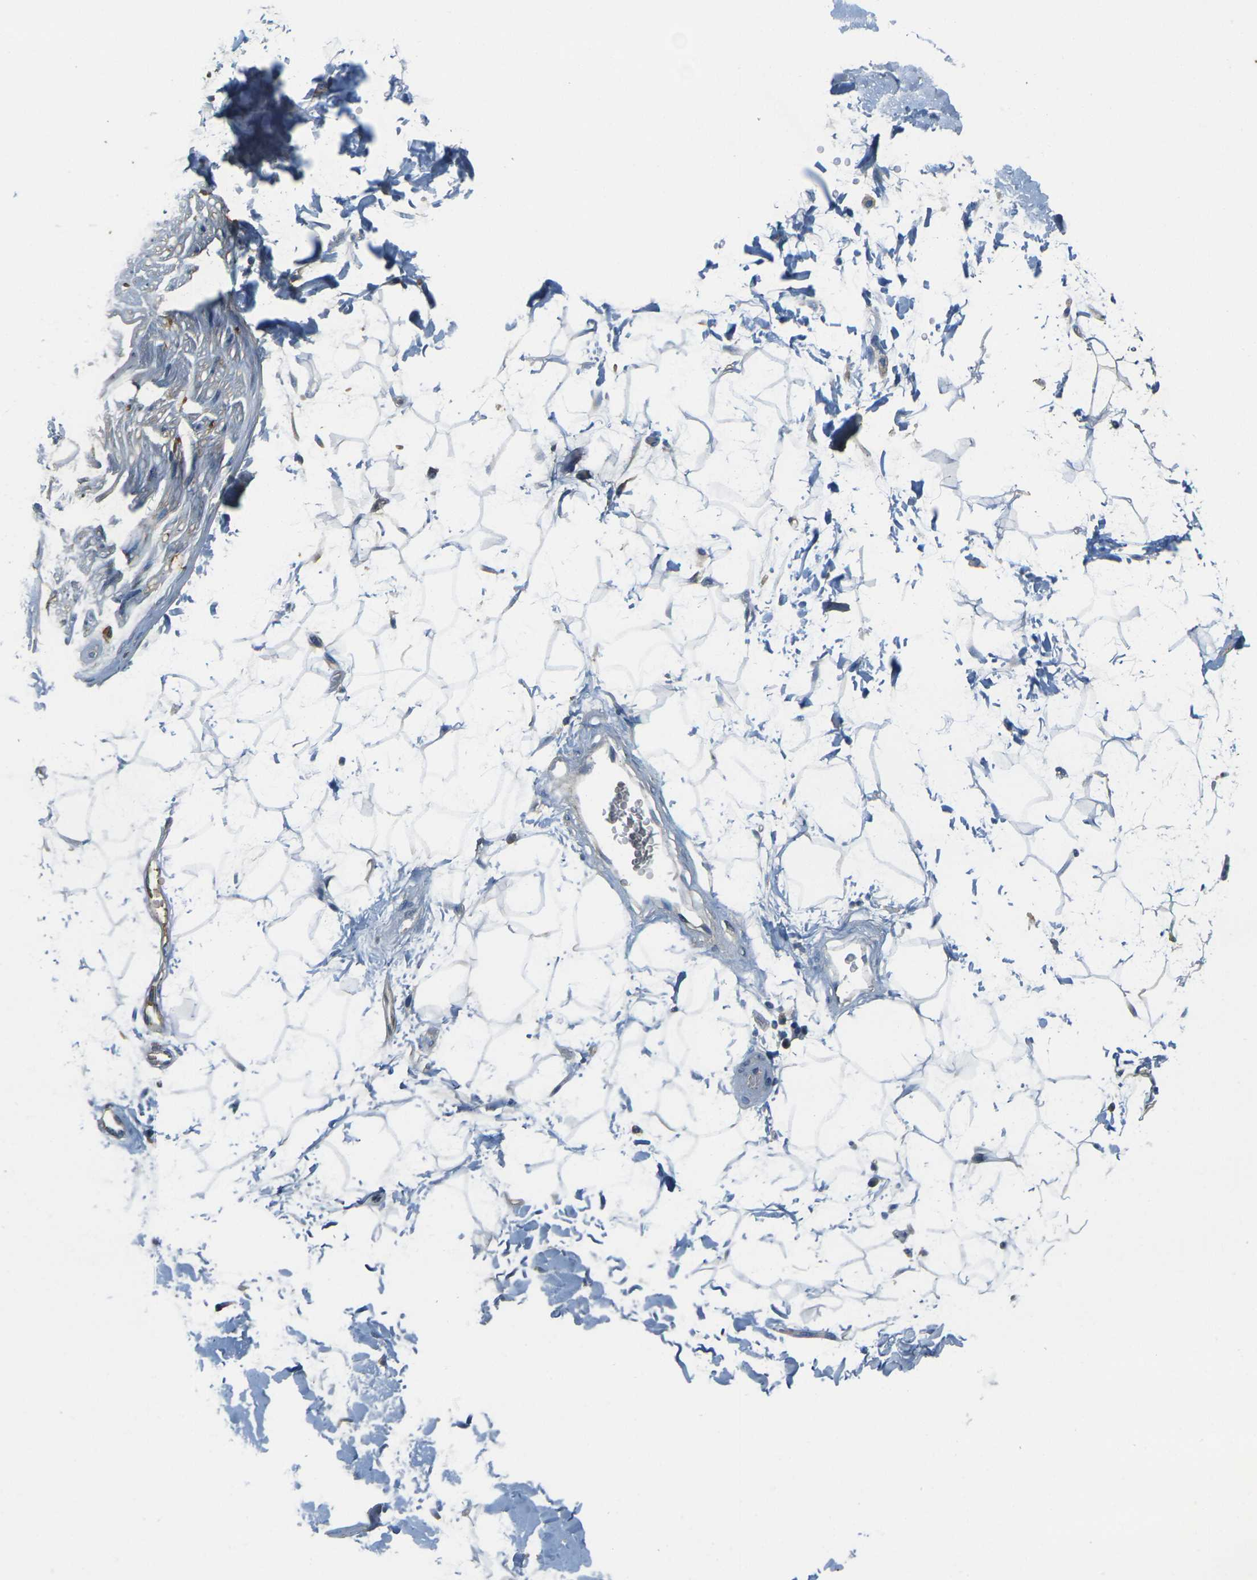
{"staining": {"intensity": "weak", "quantity": ">75%", "location": "cytoplasmic/membranous"}, "tissue": "adipose tissue", "cell_type": "Adipocytes", "image_type": "normal", "snomed": [{"axis": "morphology", "description": "Normal tissue, NOS"}, {"axis": "topography", "description": "Soft tissue"}], "caption": "Adipose tissue stained with DAB immunohistochemistry displays low levels of weak cytoplasmic/membranous staining in about >75% of adipocytes. Using DAB (brown) and hematoxylin (blue) stains, captured at high magnification using brightfield microscopy.", "gene": "PLCD1", "patient": {"sex": "male", "age": 72}}